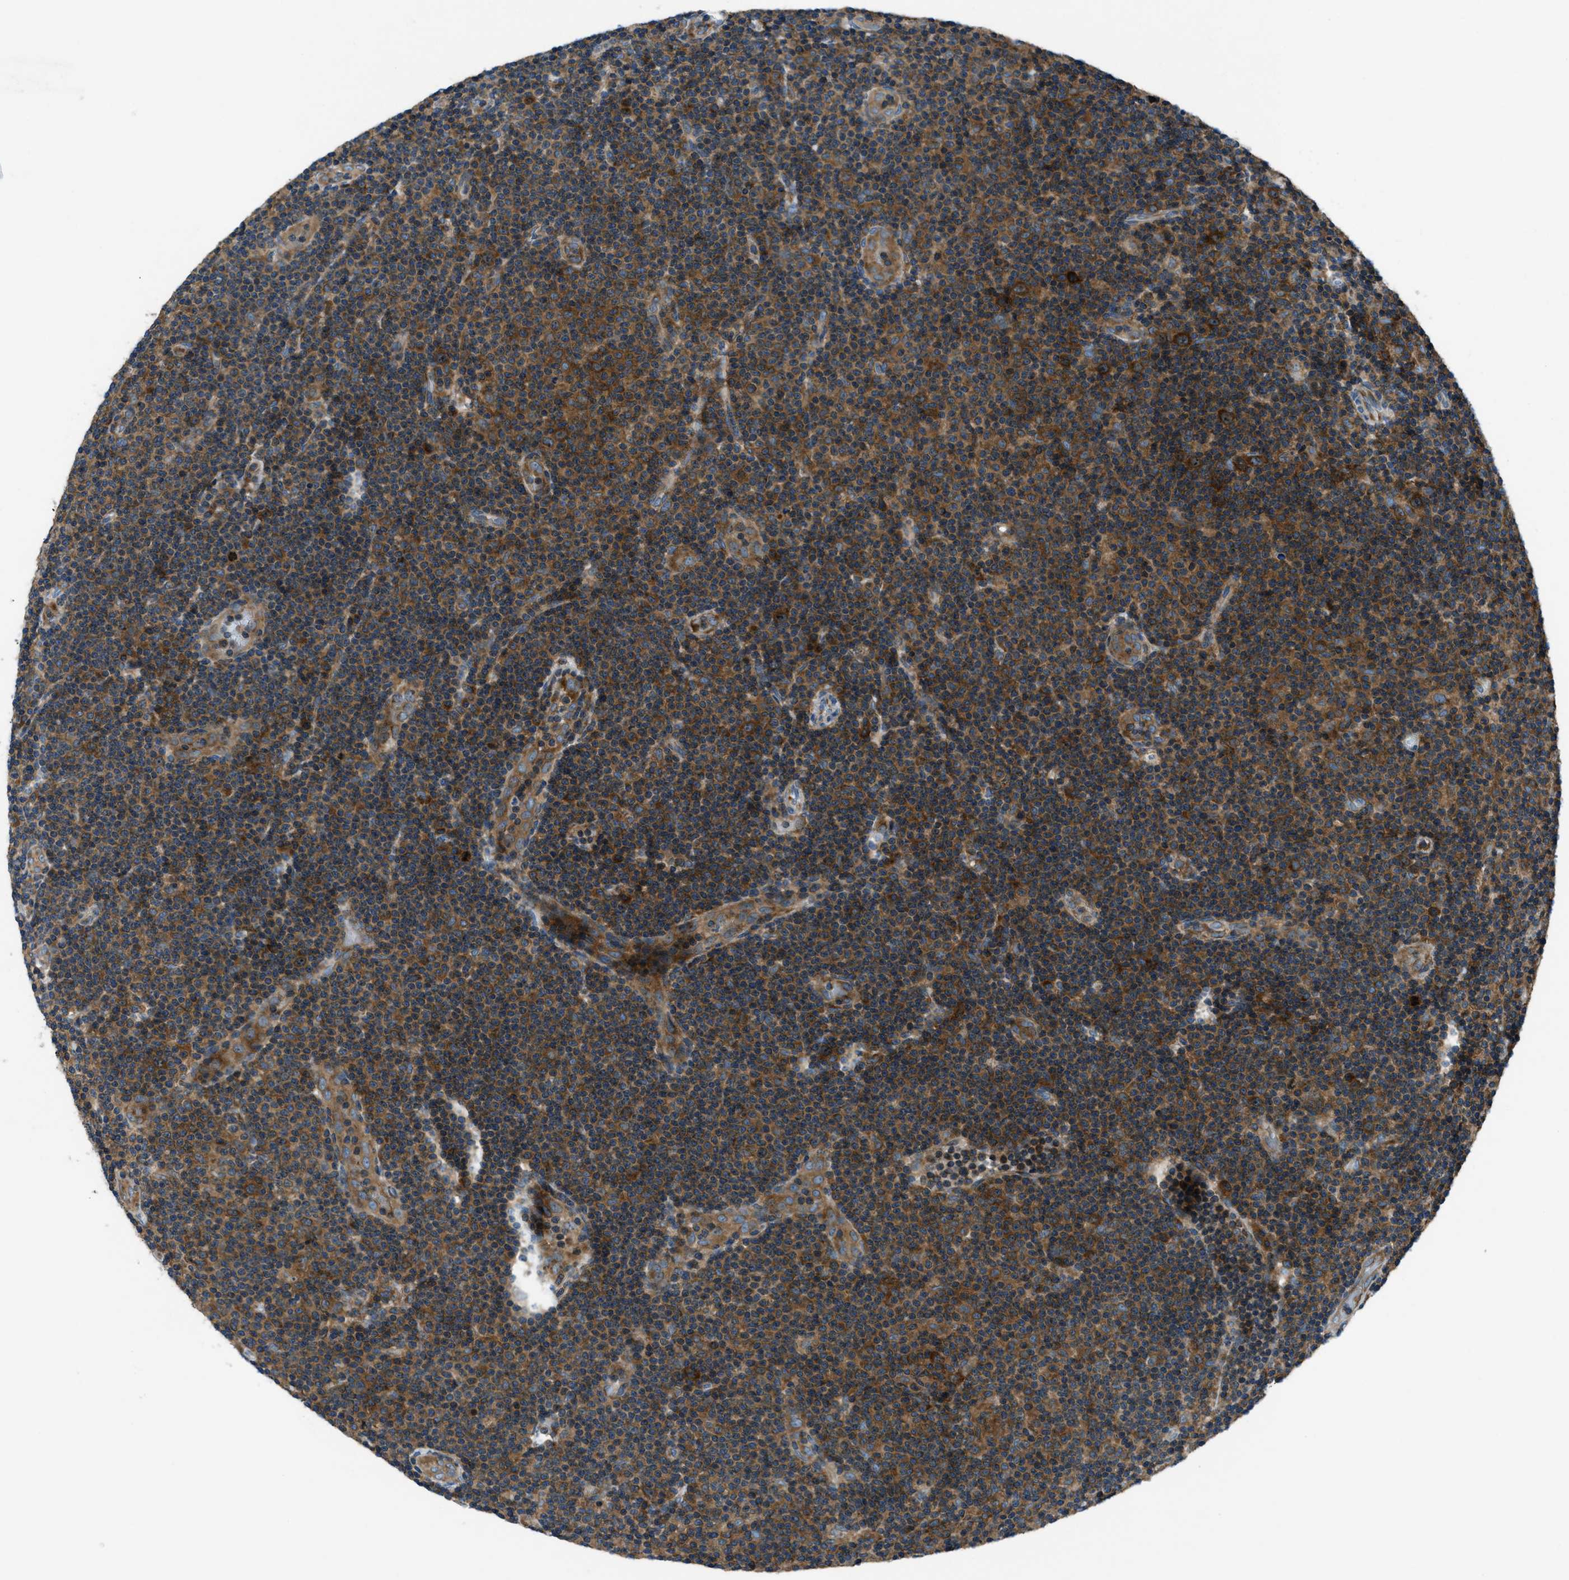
{"staining": {"intensity": "strong", "quantity": "25%-75%", "location": "cytoplasmic/membranous"}, "tissue": "lymphoma", "cell_type": "Tumor cells", "image_type": "cancer", "snomed": [{"axis": "morphology", "description": "Malignant lymphoma, non-Hodgkin's type, Low grade"}, {"axis": "topography", "description": "Lymph node"}], "caption": "Strong cytoplasmic/membranous positivity is appreciated in about 25%-75% of tumor cells in low-grade malignant lymphoma, non-Hodgkin's type.", "gene": "ARFGAP2", "patient": {"sex": "male", "age": 83}}